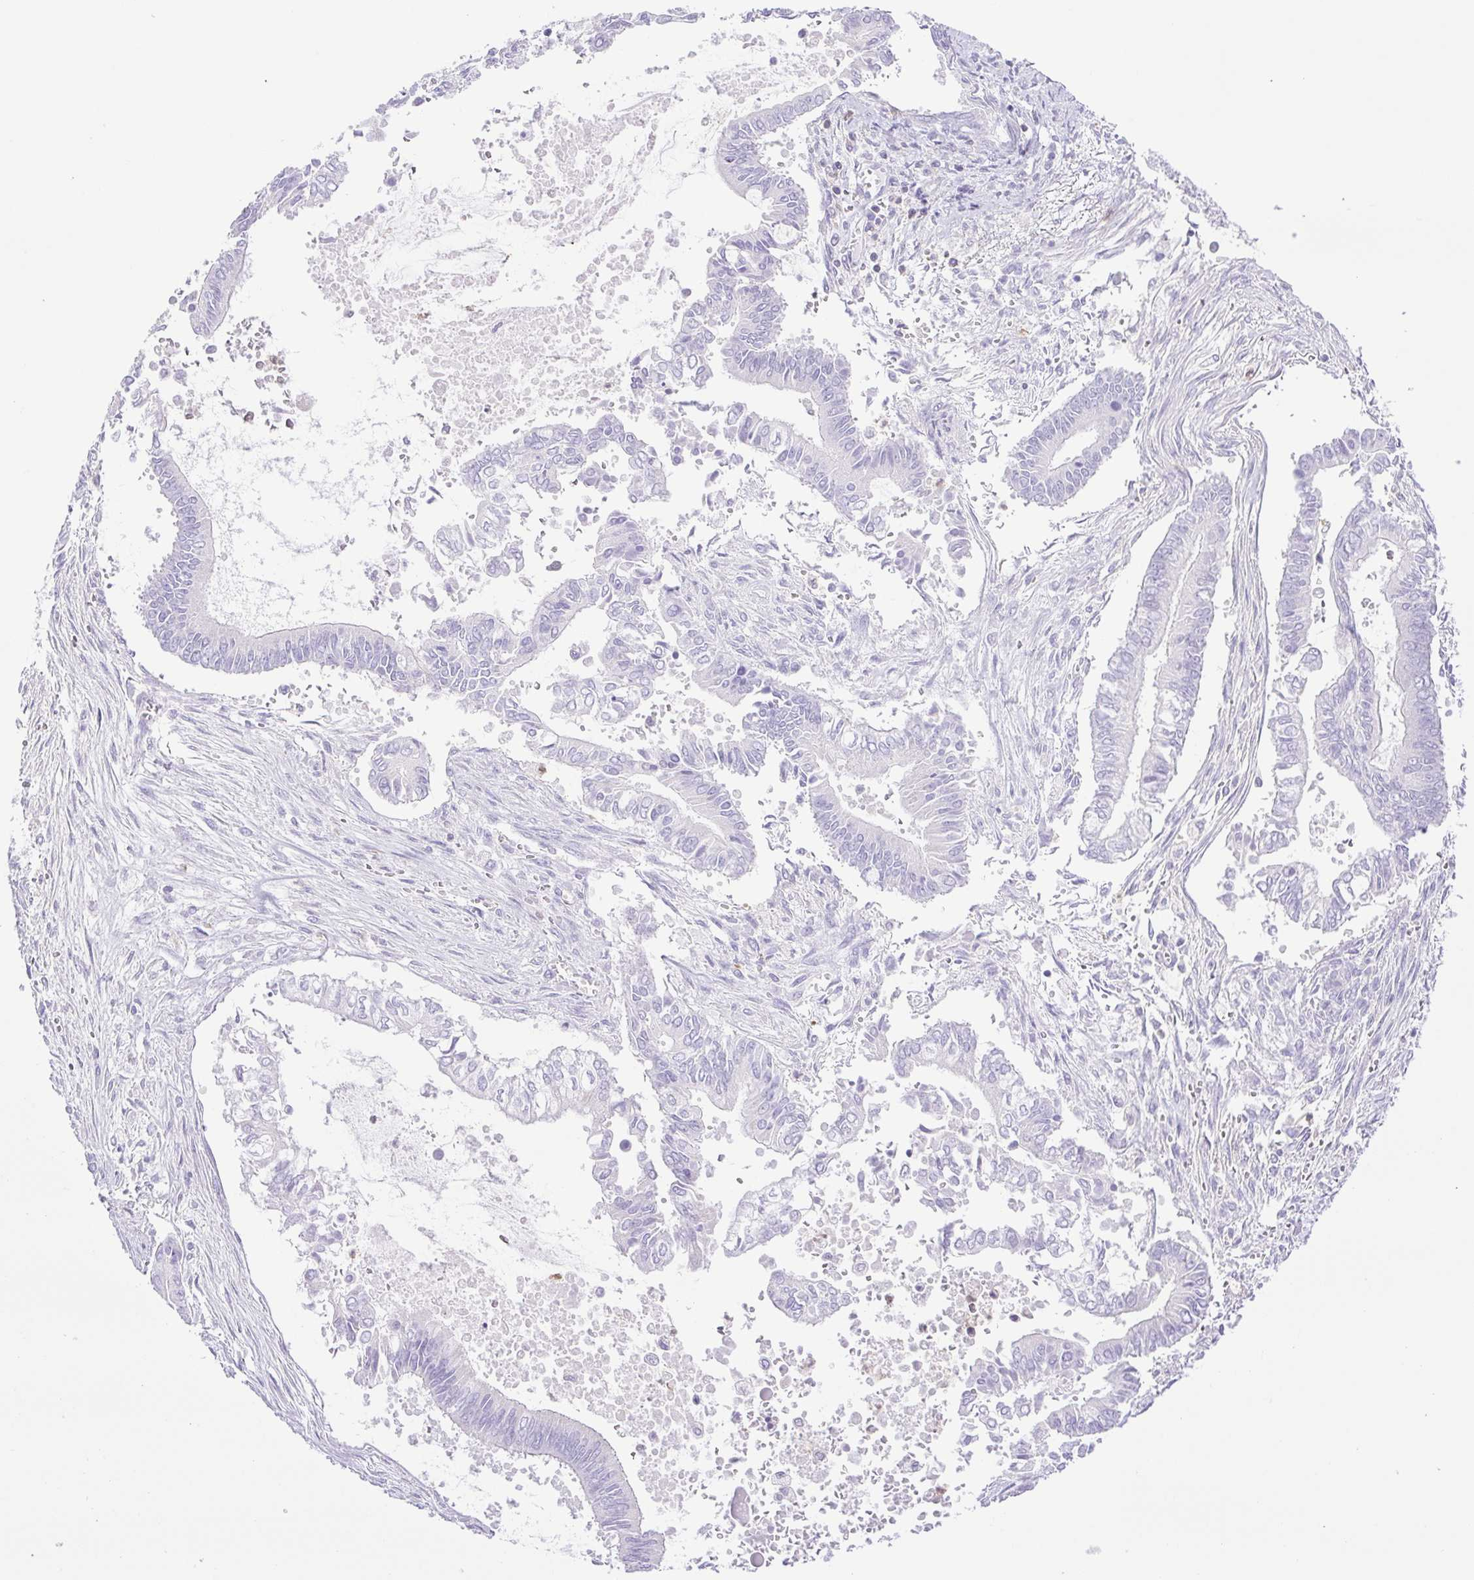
{"staining": {"intensity": "negative", "quantity": "none", "location": "none"}, "tissue": "pancreatic cancer", "cell_type": "Tumor cells", "image_type": "cancer", "snomed": [{"axis": "morphology", "description": "Adenocarcinoma, NOS"}, {"axis": "topography", "description": "Pancreas"}], "caption": "High power microscopy micrograph of an immunohistochemistry (IHC) image of pancreatic adenocarcinoma, revealing no significant staining in tumor cells.", "gene": "SYNPR", "patient": {"sex": "male", "age": 68}}